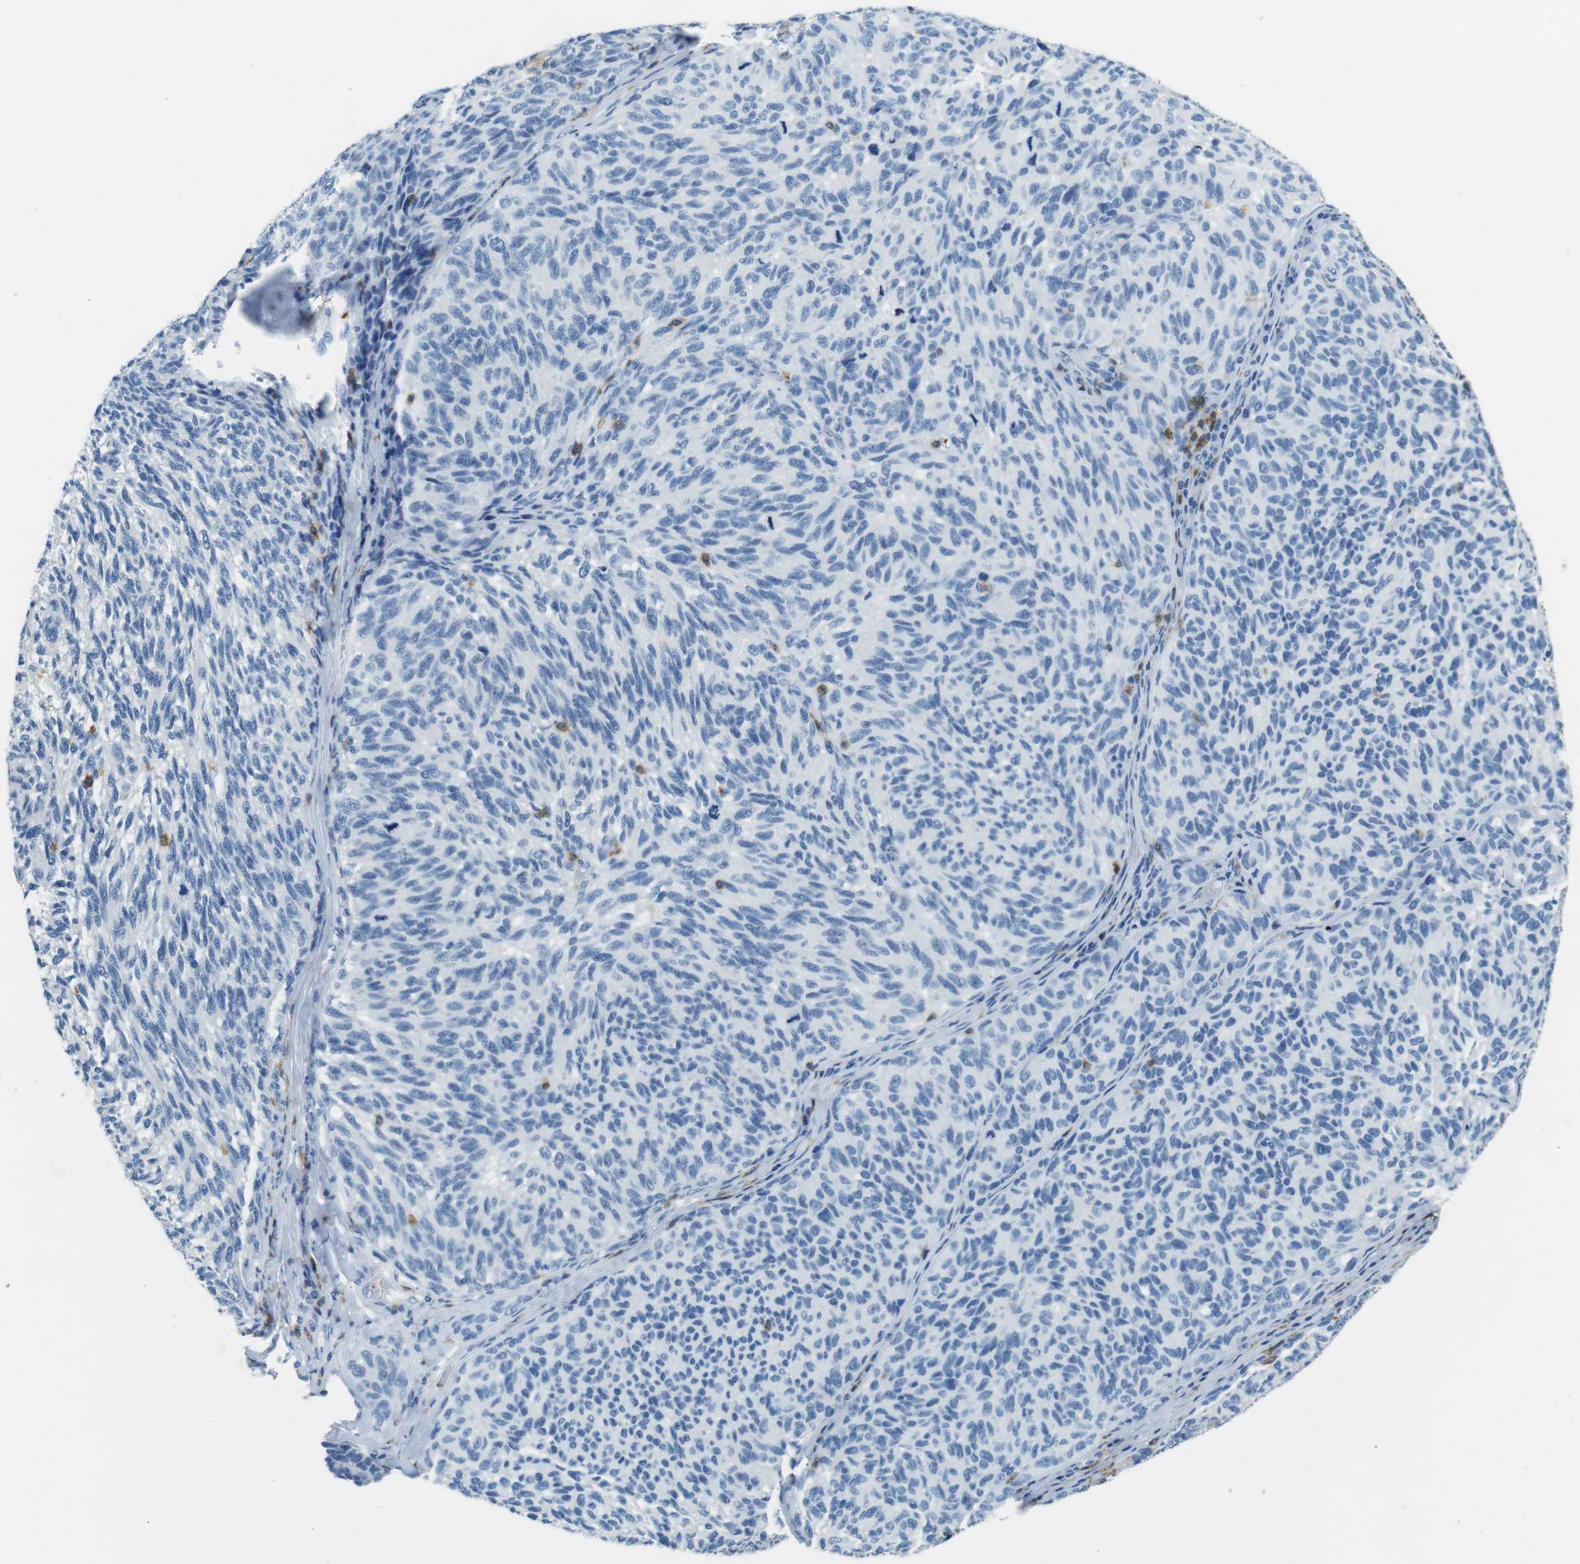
{"staining": {"intensity": "negative", "quantity": "none", "location": "none"}, "tissue": "melanoma", "cell_type": "Tumor cells", "image_type": "cancer", "snomed": [{"axis": "morphology", "description": "Malignant melanoma, NOS"}, {"axis": "topography", "description": "Skin"}], "caption": "This is an immunohistochemistry micrograph of human melanoma. There is no staining in tumor cells.", "gene": "LAT", "patient": {"sex": "female", "age": 73}}